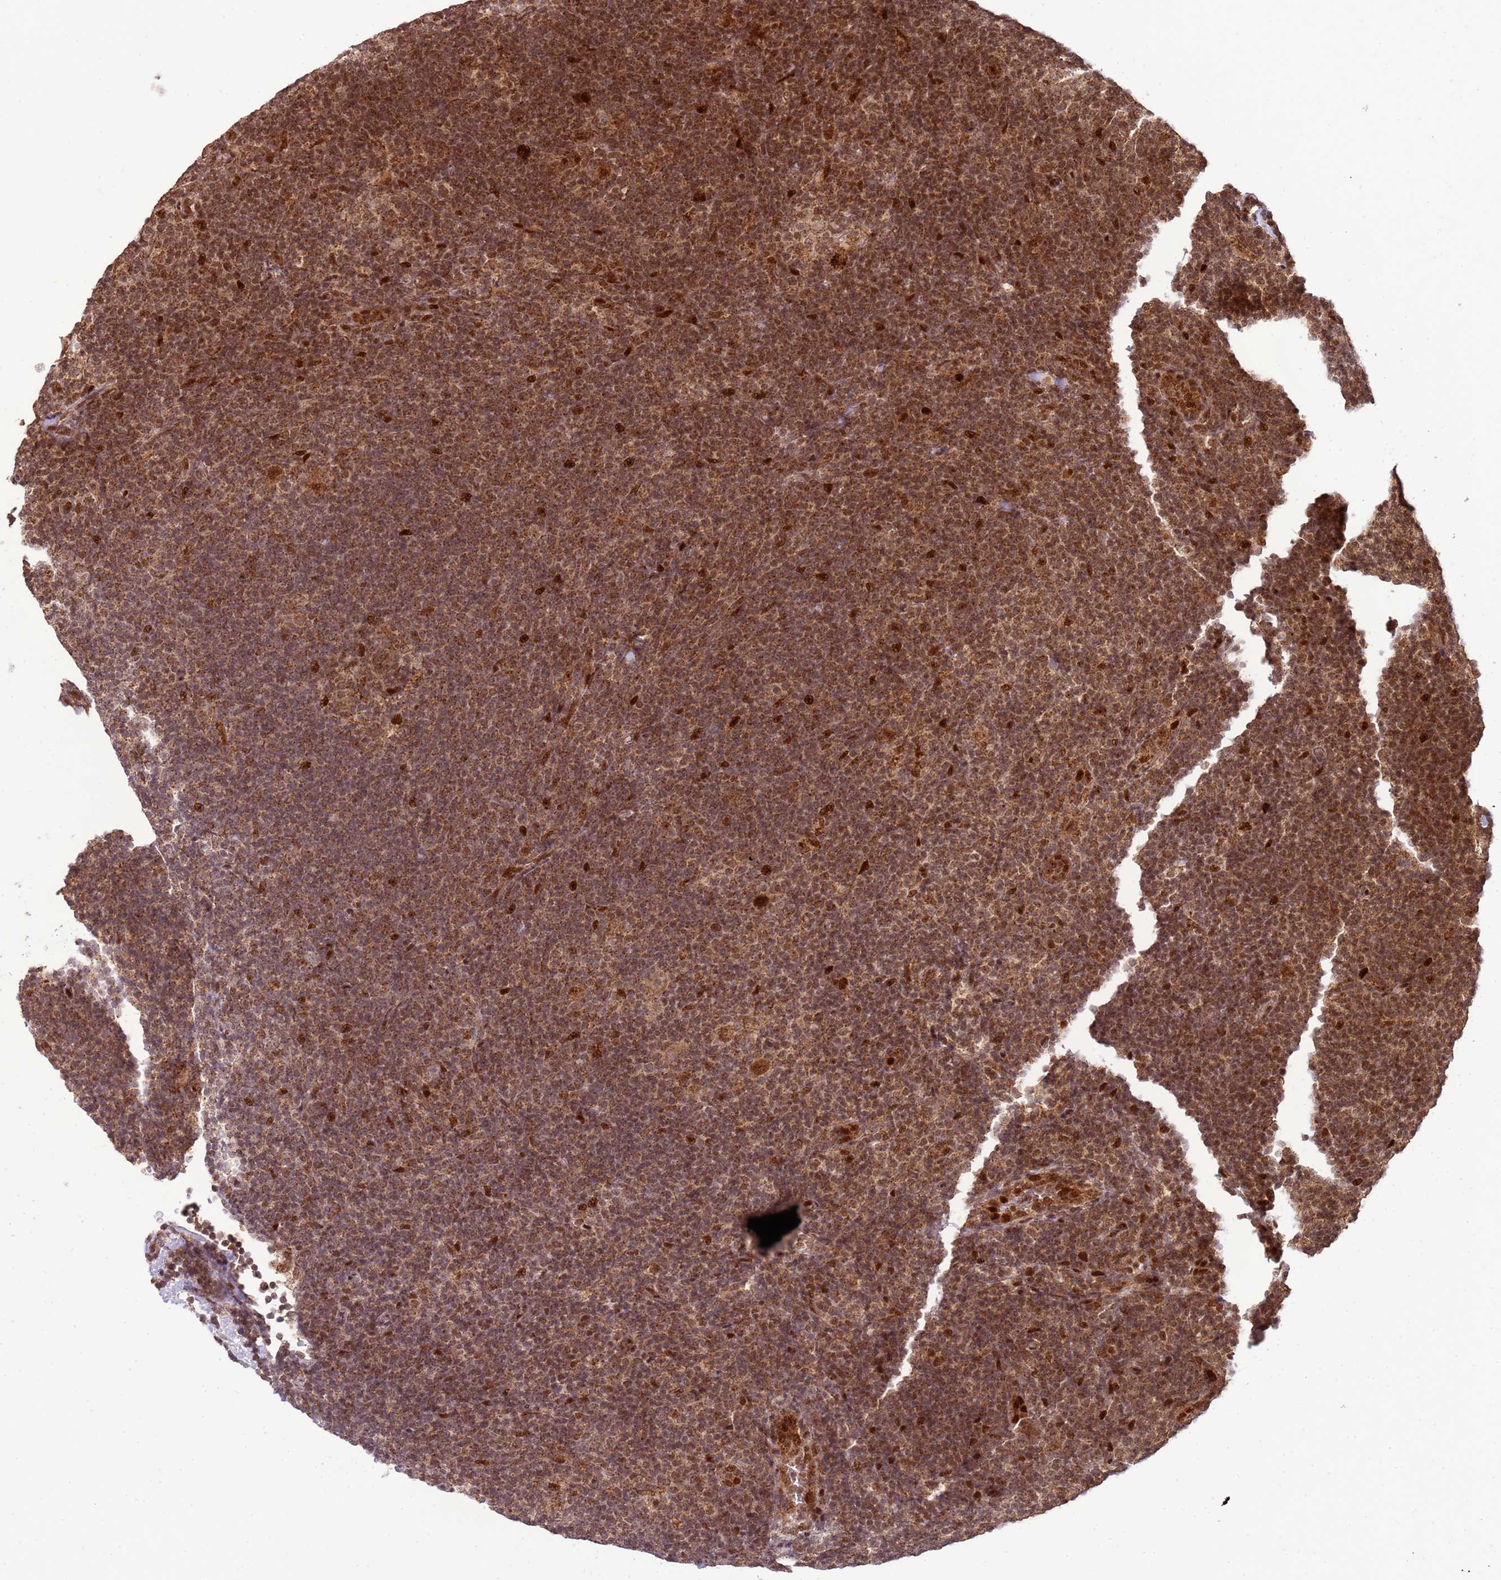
{"staining": {"intensity": "moderate", "quantity": ">75%", "location": "cytoplasmic/membranous,nuclear"}, "tissue": "lymphoma", "cell_type": "Tumor cells", "image_type": "cancer", "snomed": [{"axis": "morphology", "description": "Hodgkin's disease, NOS"}, {"axis": "topography", "description": "Lymph node"}], "caption": "Protein staining of Hodgkin's disease tissue reveals moderate cytoplasmic/membranous and nuclear staining in approximately >75% of tumor cells.", "gene": "PEX14", "patient": {"sex": "female", "age": 57}}